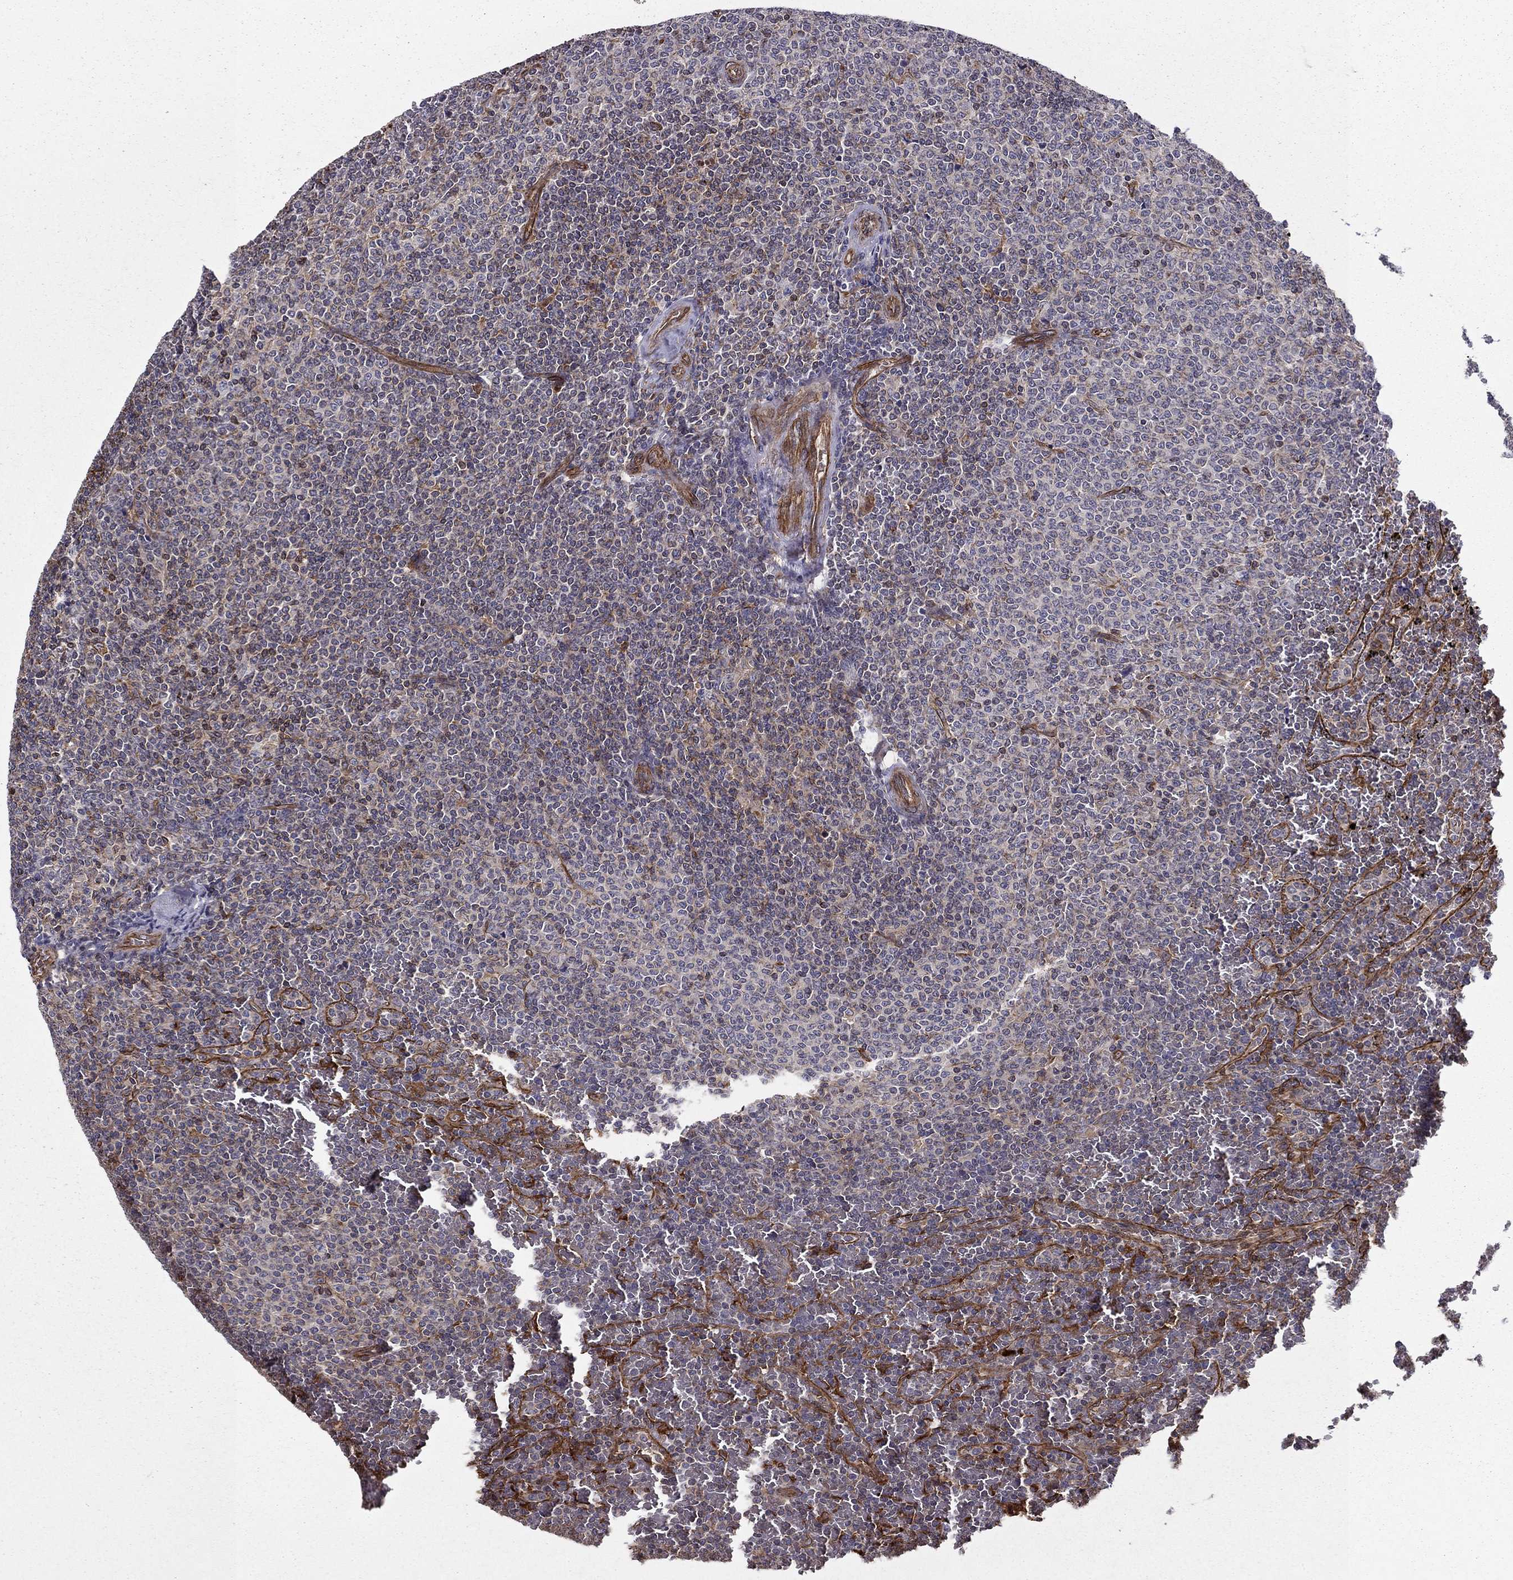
{"staining": {"intensity": "negative", "quantity": "none", "location": "none"}, "tissue": "lymphoma", "cell_type": "Tumor cells", "image_type": "cancer", "snomed": [{"axis": "morphology", "description": "Malignant lymphoma, non-Hodgkin's type, Low grade"}, {"axis": "topography", "description": "Spleen"}], "caption": "There is no significant positivity in tumor cells of low-grade malignant lymphoma, non-Hodgkin's type. (IHC, brightfield microscopy, high magnification).", "gene": "SHMT1", "patient": {"sex": "female", "age": 77}}